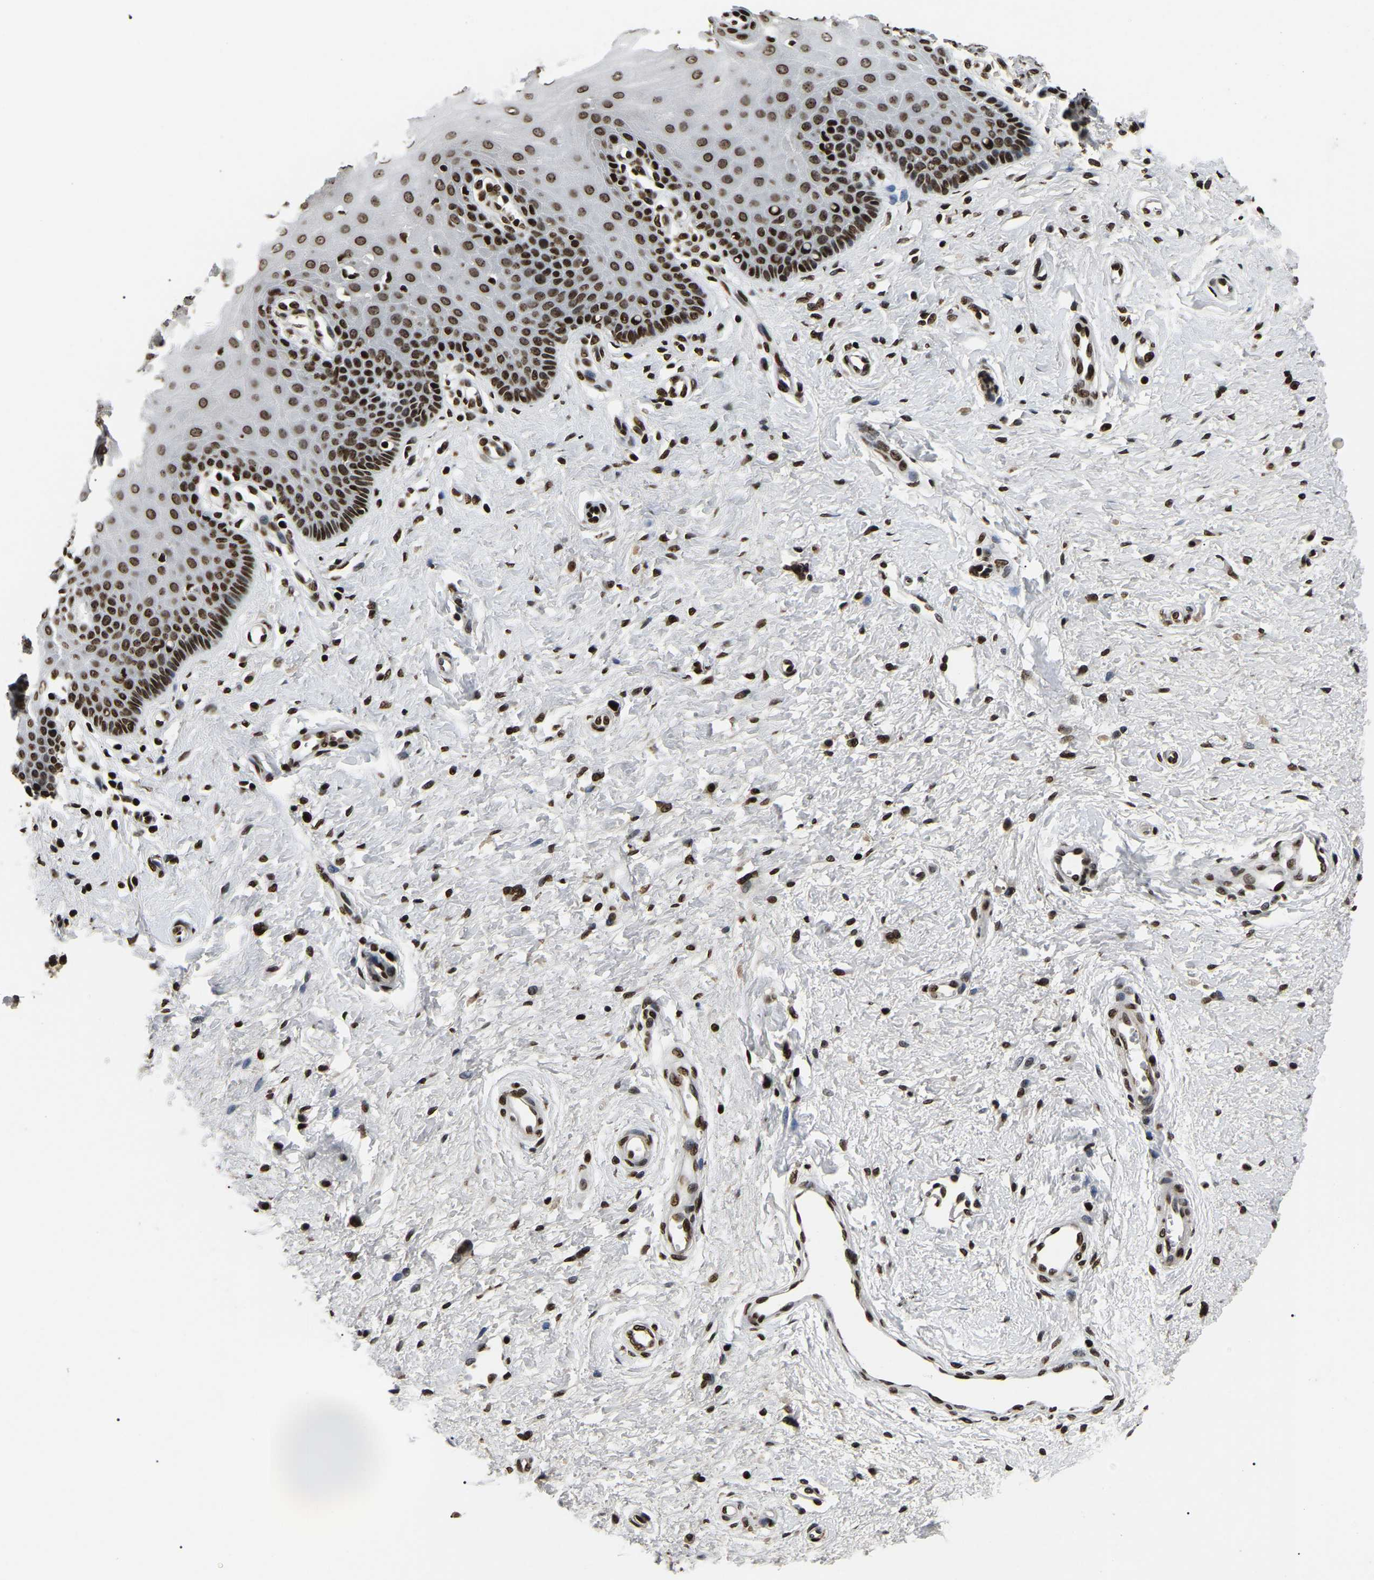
{"staining": {"intensity": "strong", "quantity": ">75%", "location": "nuclear"}, "tissue": "cervix", "cell_type": "Squamous epithelial cells", "image_type": "normal", "snomed": [{"axis": "morphology", "description": "Normal tissue, NOS"}, {"axis": "topography", "description": "Cervix"}], "caption": "Squamous epithelial cells demonstrate high levels of strong nuclear expression in about >75% of cells in normal cervix.", "gene": "LRRC61", "patient": {"sex": "female", "age": 55}}